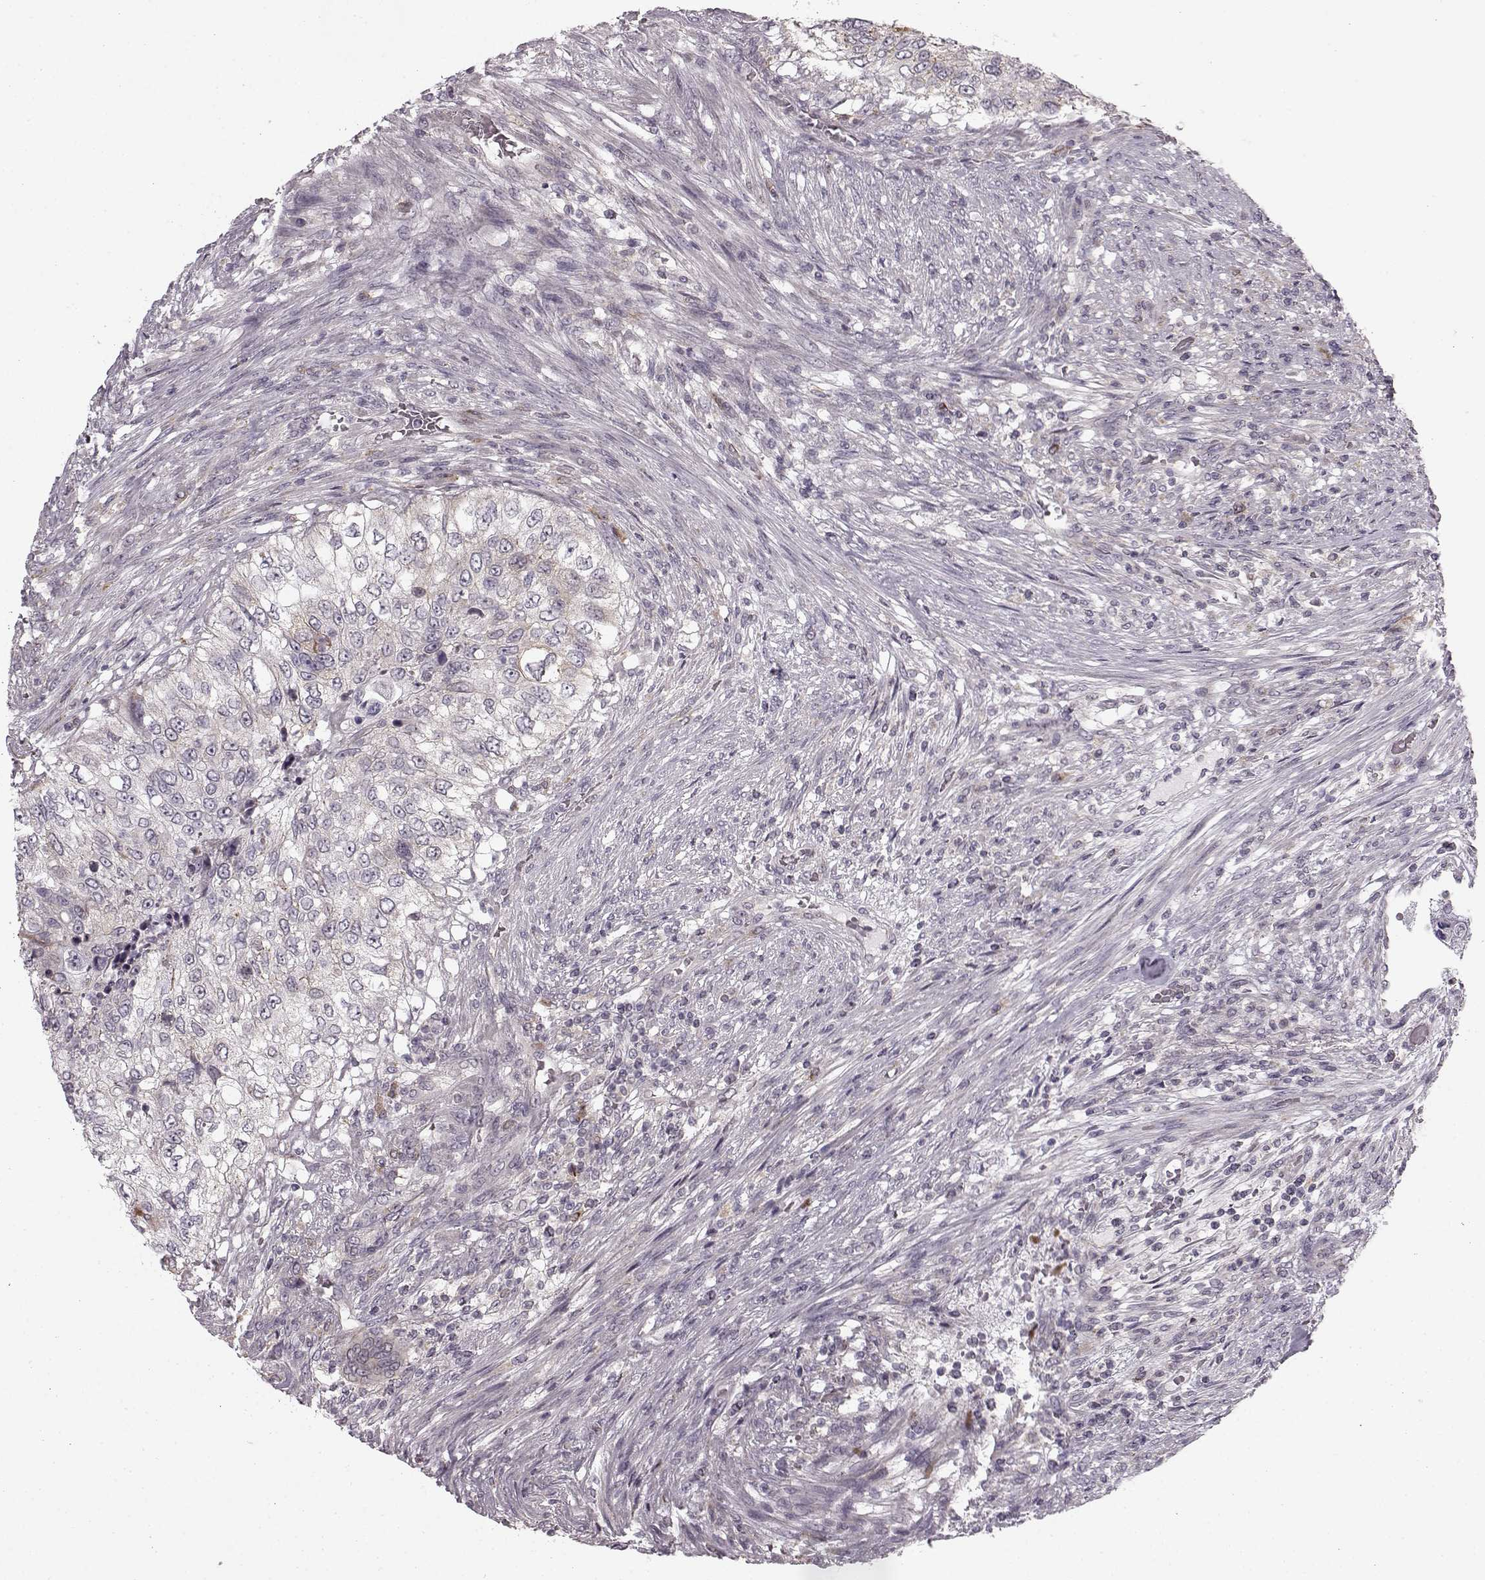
{"staining": {"intensity": "weak", "quantity": "<25%", "location": "cytoplasmic/membranous"}, "tissue": "urothelial cancer", "cell_type": "Tumor cells", "image_type": "cancer", "snomed": [{"axis": "morphology", "description": "Urothelial carcinoma, High grade"}, {"axis": "topography", "description": "Urinary bladder"}], "caption": "A micrograph of human urothelial cancer is negative for staining in tumor cells.", "gene": "HMMR", "patient": {"sex": "female", "age": 60}}